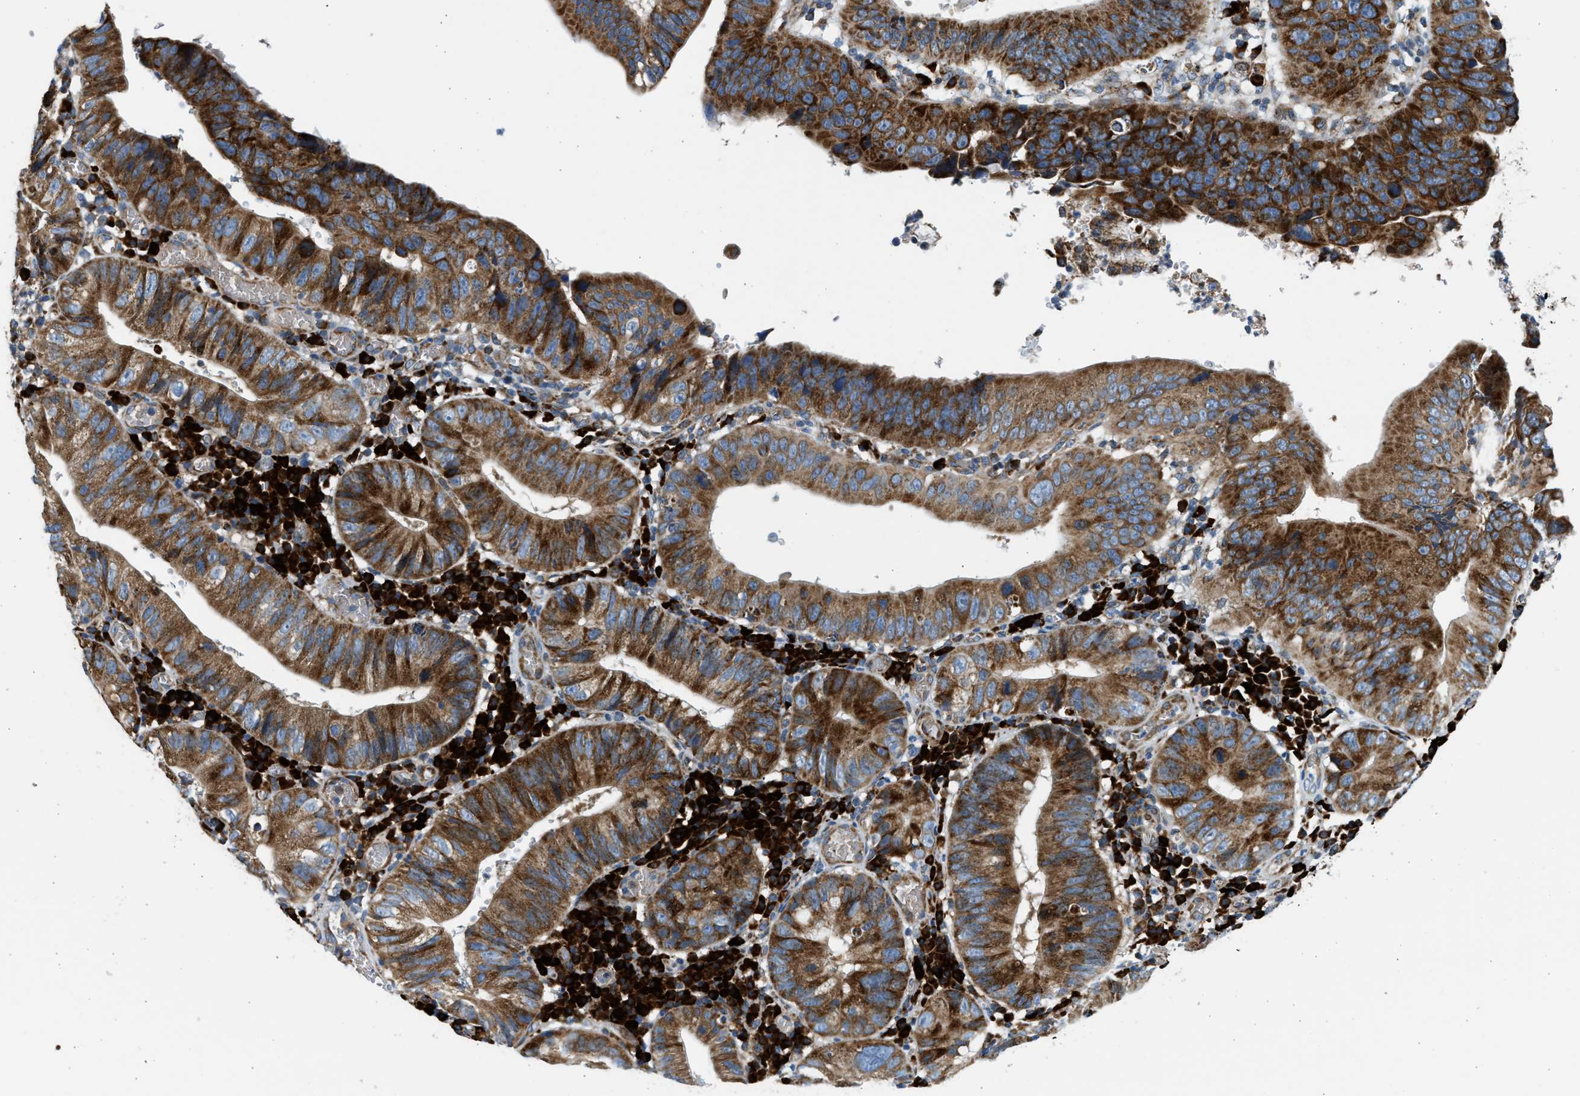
{"staining": {"intensity": "strong", "quantity": ">75%", "location": "cytoplasmic/membranous"}, "tissue": "stomach cancer", "cell_type": "Tumor cells", "image_type": "cancer", "snomed": [{"axis": "morphology", "description": "Adenocarcinoma, NOS"}, {"axis": "topography", "description": "Stomach"}], "caption": "Protein expression analysis of human stomach cancer reveals strong cytoplasmic/membranous expression in approximately >75% of tumor cells. The protein is shown in brown color, while the nuclei are stained blue.", "gene": "KCNMB3", "patient": {"sex": "male", "age": 59}}